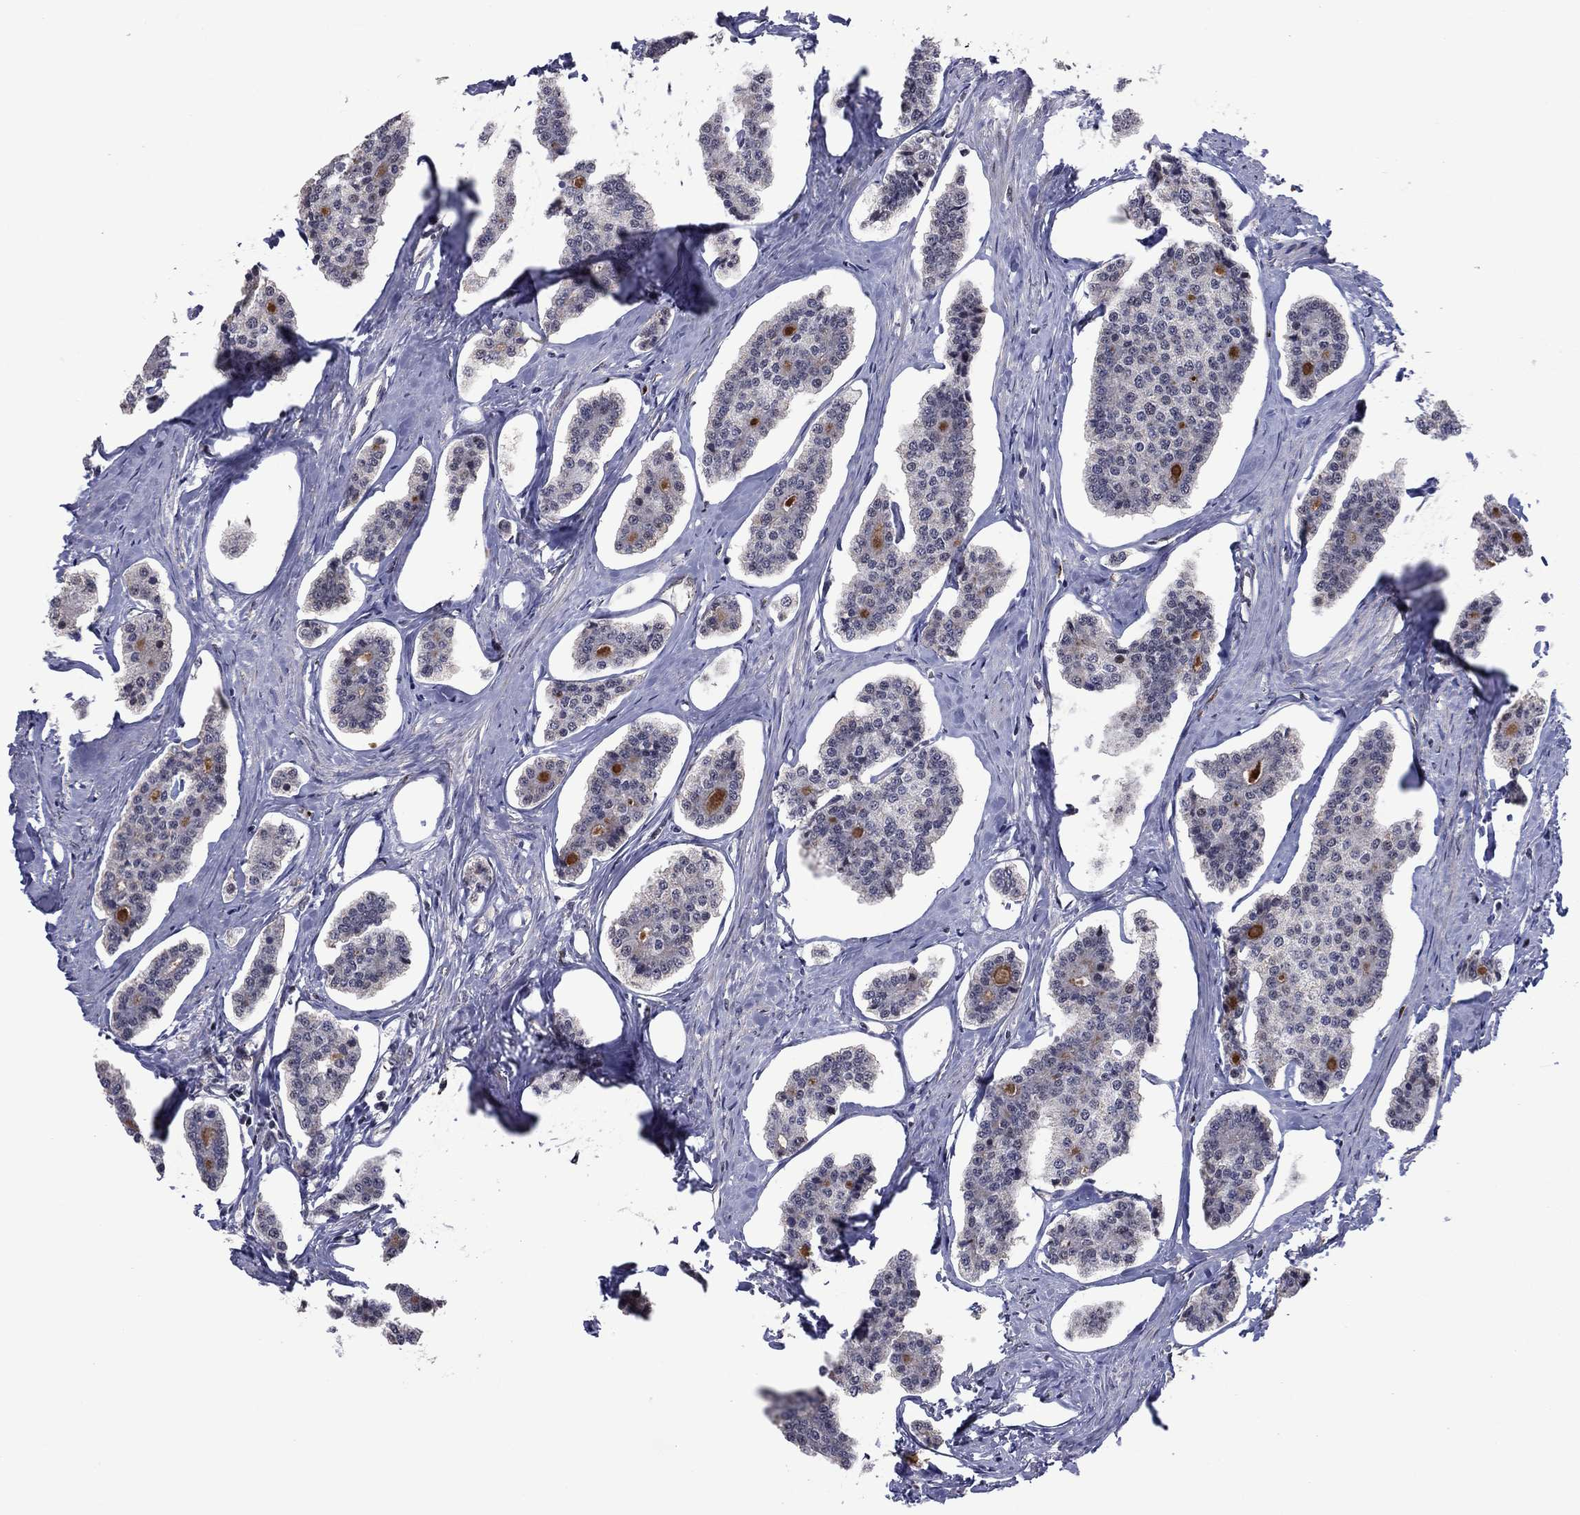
{"staining": {"intensity": "negative", "quantity": "none", "location": "none"}, "tissue": "carcinoid", "cell_type": "Tumor cells", "image_type": "cancer", "snomed": [{"axis": "morphology", "description": "Carcinoid, malignant, NOS"}, {"axis": "topography", "description": "Small intestine"}], "caption": "Immunohistochemistry (IHC) image of neoplastic tissue: human carcinoid stained with DAB demonstrates no significant protein expression in tumor cells.", "gene": "CDCA5", "patient": {"sex": "female", "age": 65}}